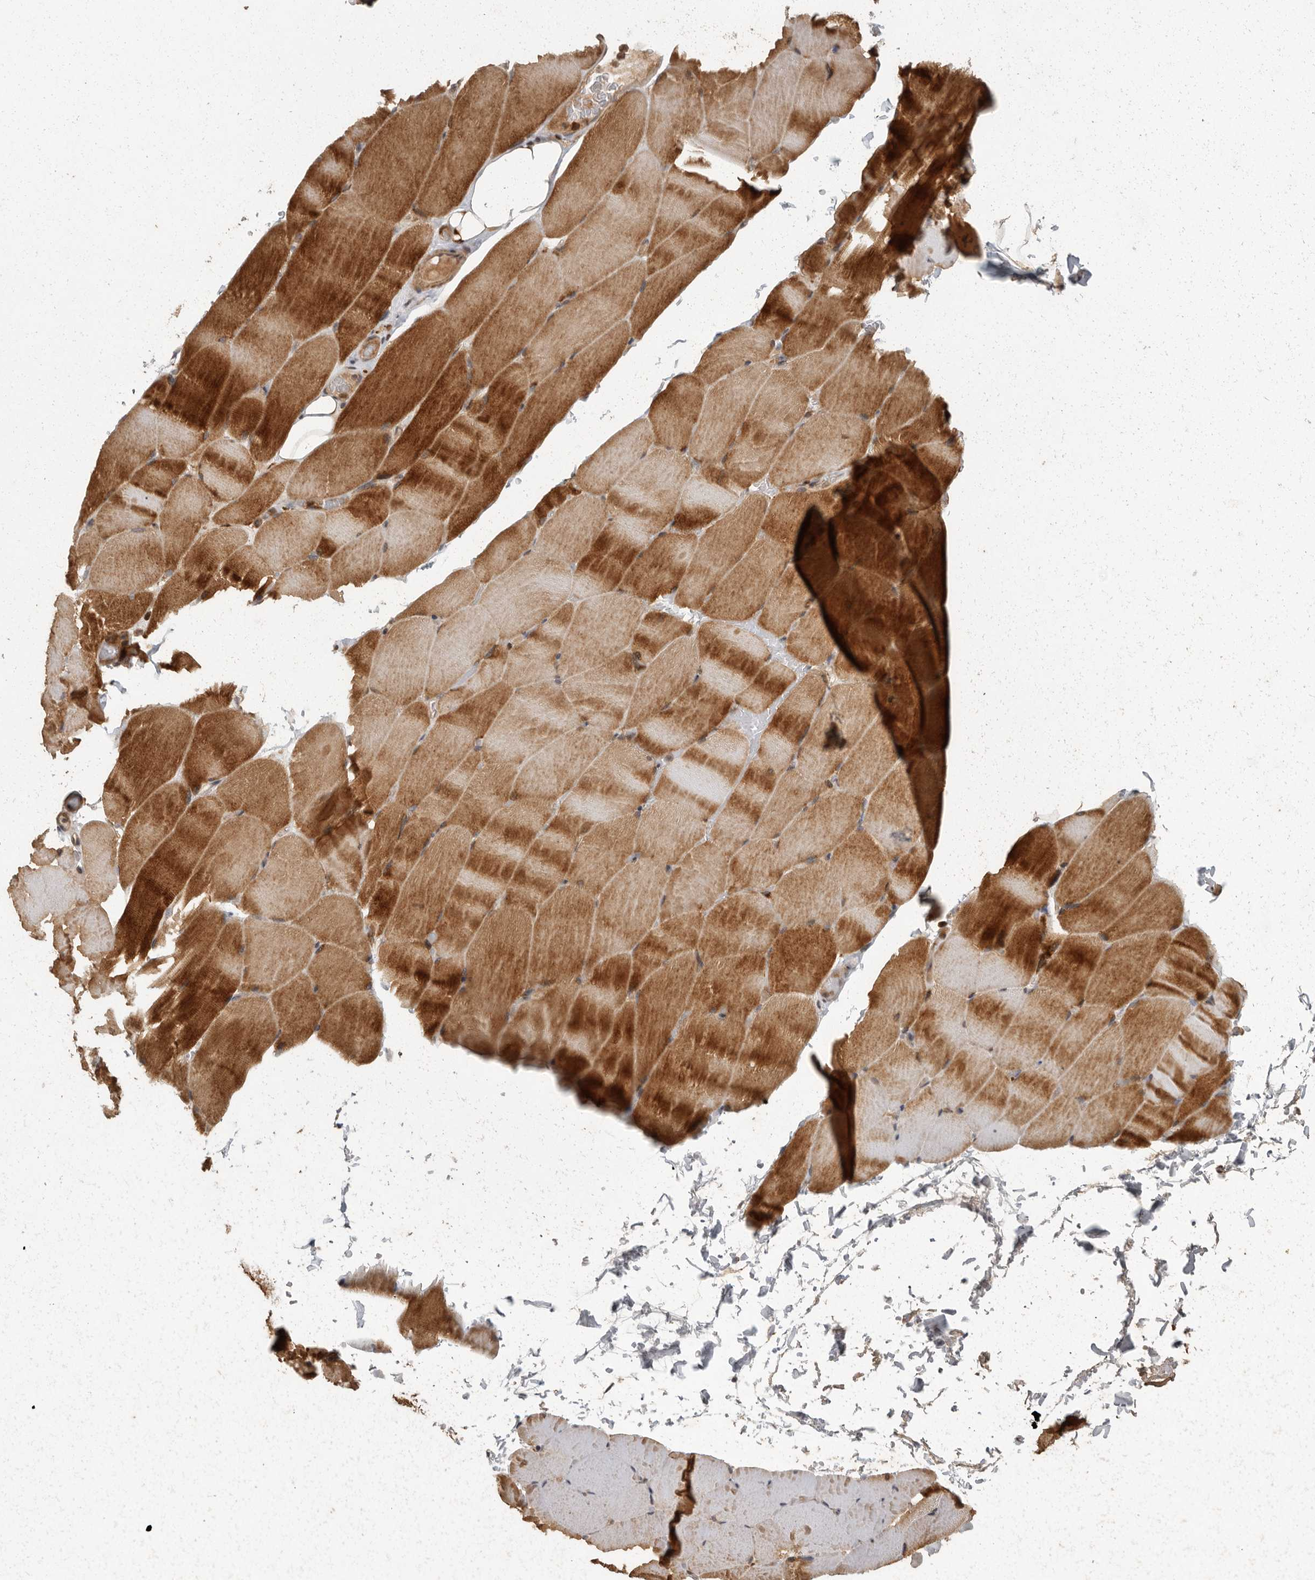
{"staining": {"intensity": "moderate", "quantity": ">75%", "location": "cytoplasmic/membranous,nuclear"}, "tissue": "skeletal muscle", "cell_type": "Myocytes", "image_type": "normal", "snomed": [{"axis": "morphology", "description": "Normal tissue, NOS"}, {"axis": "topography", "description": "Skeletal muscle"}, {"axis": "topography", "description": "Parathyroid gland"}], "caption": "DAB (3,3'-diaminobenzidine) immunohistochemical staining of unremarkable human skeletal muscle reveals moderate cytoplasmic/membranous,nuclear protein positivity in about >75% of myocytes. (brown staining indicates protein expression, while blue staining denotes nuclei).", "gene": "SWT1", "patient": {"sex": "female", "age": 37}}